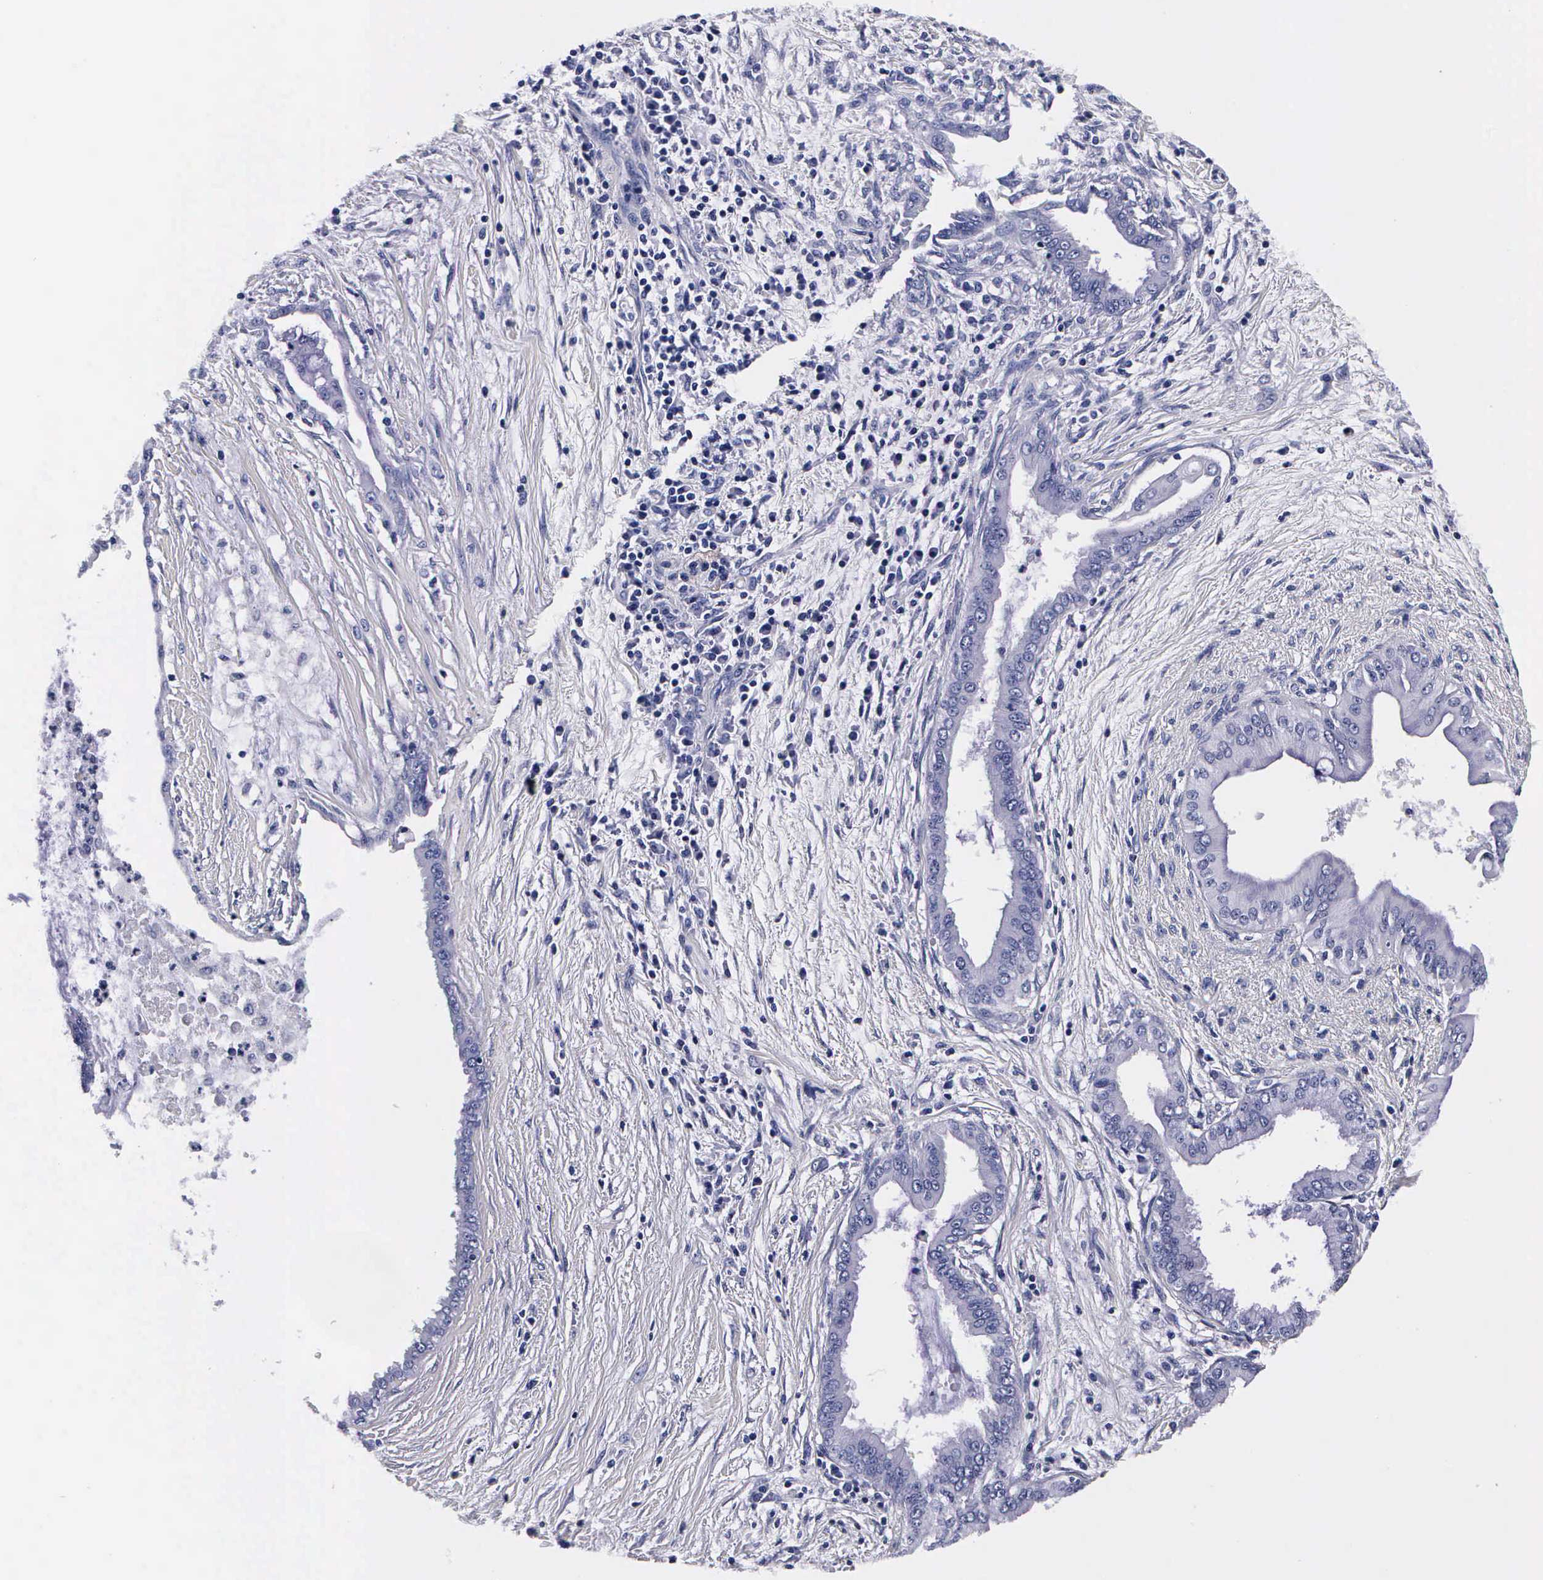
{"staining": {"intensity": "negative", "quantity": "none", "location": "none"}, "tissue": "pancreatic cancer", "cell_type": "Tumor cells", "image_type": "cancer", "snomed": [{"axis": "morphology", "description": "Adenocarcinoma, NOS"}, {"axis": "topography", "description": "Pancreas"}], "caption": "Protein analysis of adenocarcinoma (pancreatic) reveals no significant positivity in tumor cells. Nuclei are stained in blue.", "gene": "IAPP", "patient": {"sex": "female", "age": 64}}